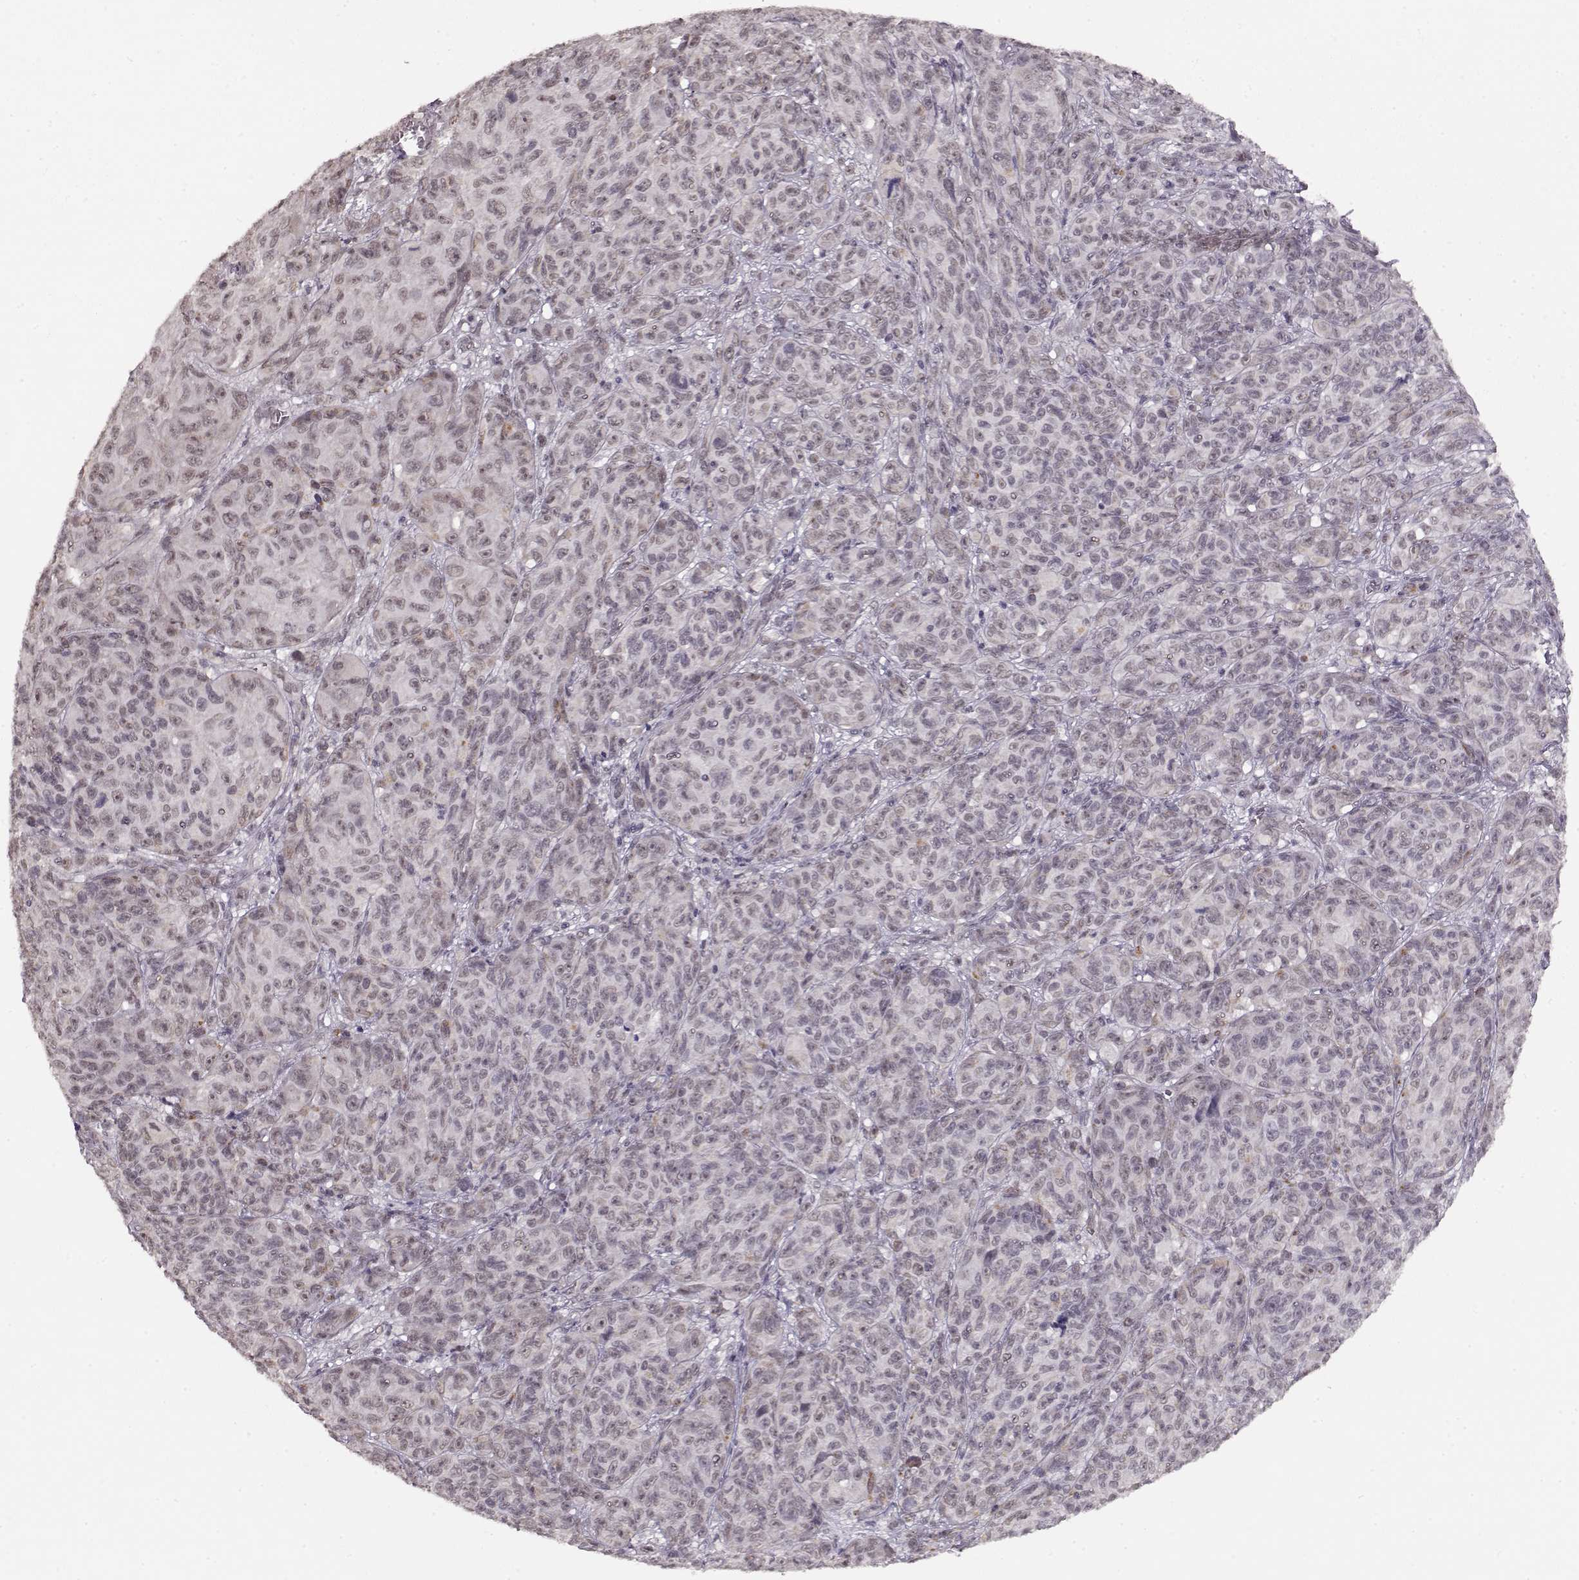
{"staining": {"intensity": "weak", "quantity": "<25%", "location": "nuclear"}, "tissue": "melanoma", "cell_type": "Tumor cells", "image_type": "cancer", "snomed": [{"axis": "morphology", "description": "Malignant melanoma, NOS"}, {"axis": "topography", "description": "Vulva, labia, clitoris and Bartholin´s gland, NO"}], "caption": "Human malignant melanoma stained for a protein using IHC displays no positivity in tumor cells.", "gene": "PCP4", "patient": {"sex": "female", "age": 75}}